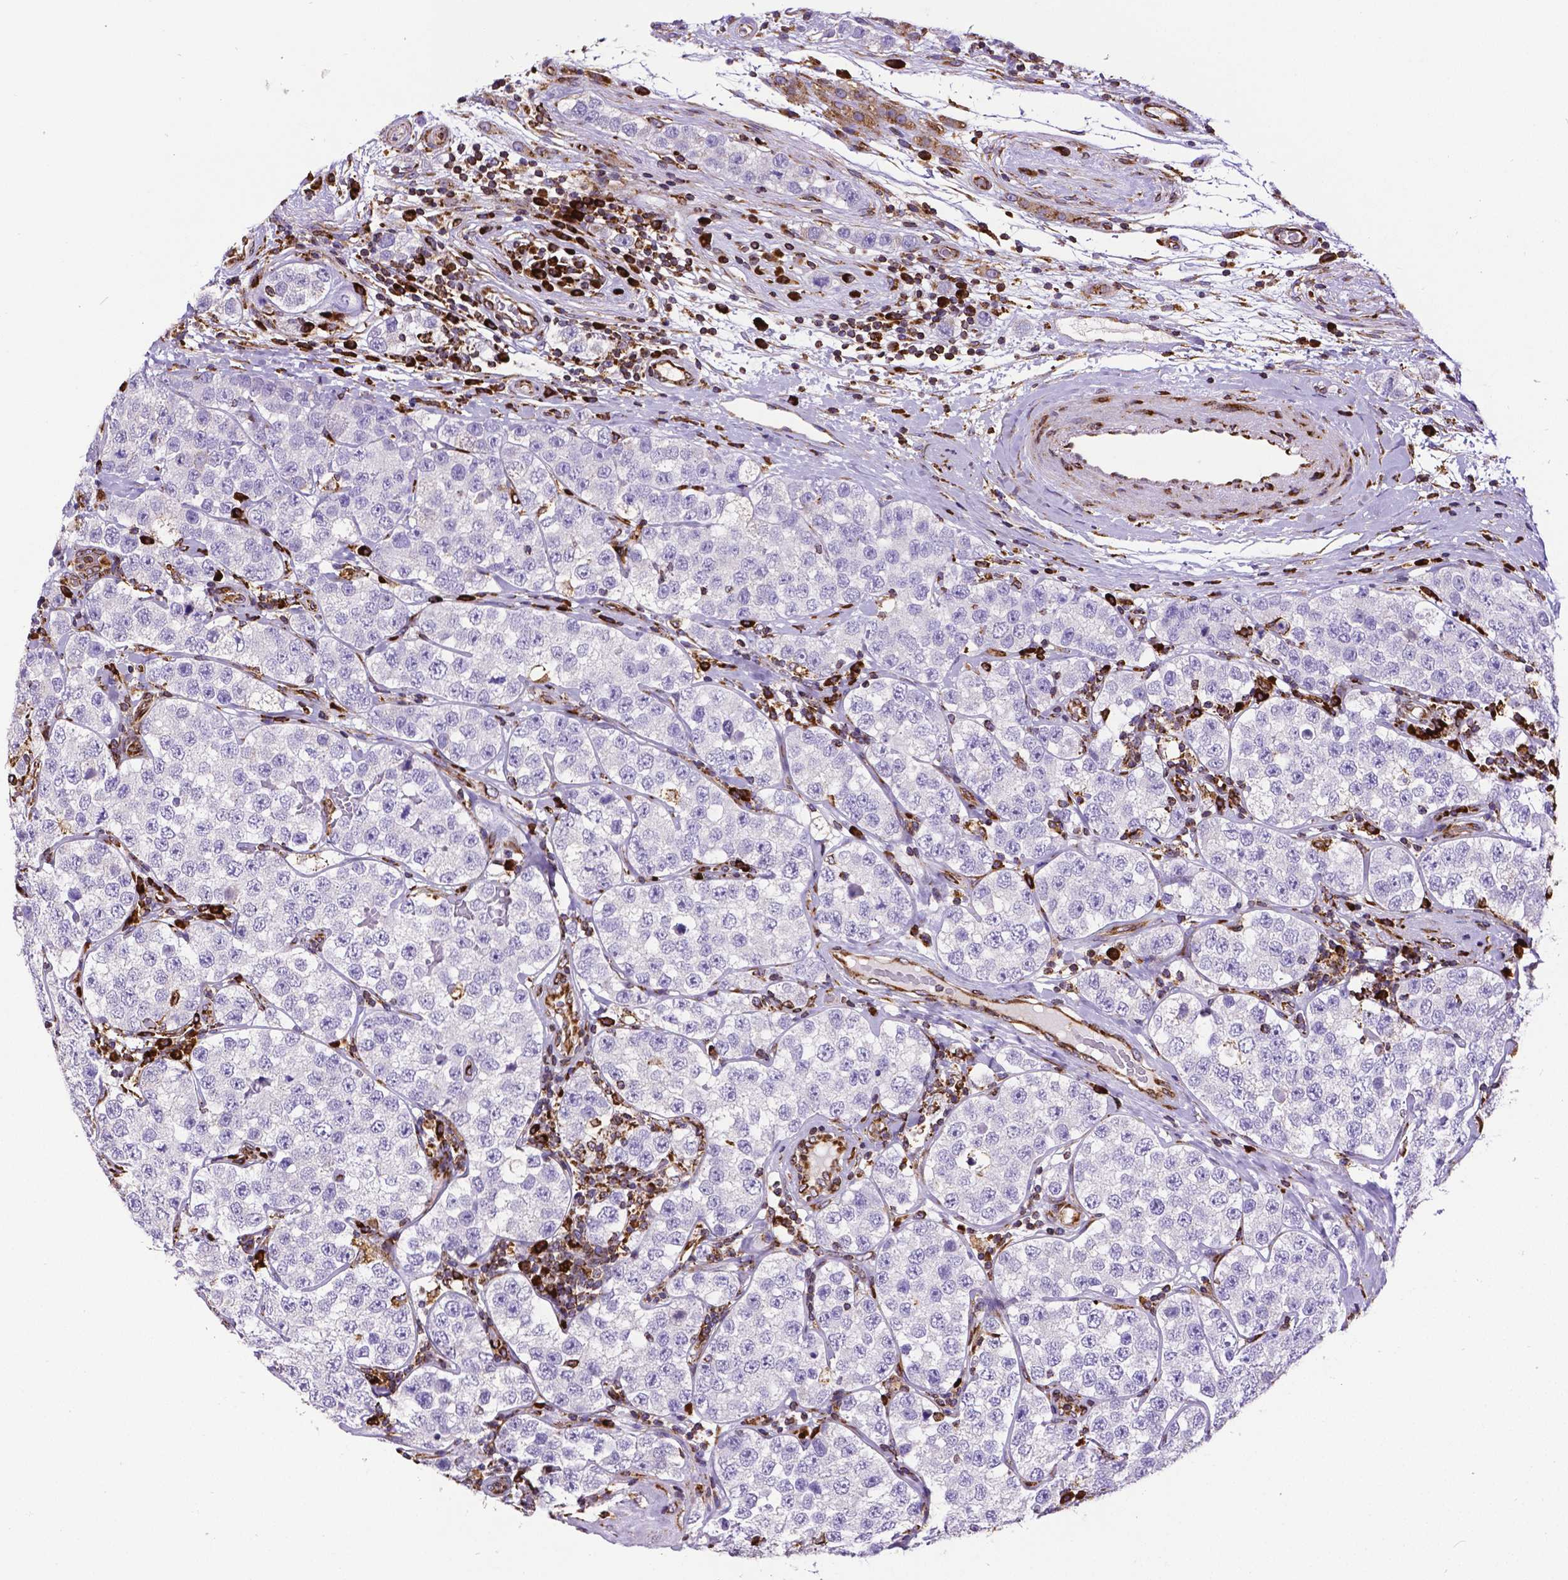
{"staining": {"intensity": "negative", "quantity": "none", "location": "none"}, "tissue": "testis cancer", "cell_type": "Tumor cells", "image_type": "cancer", "snomed": [{"axis": "morphology", "description": "Seminoma, NOS"}, {"axis": "topography", "description": "Testis"}], "caption": "An image of seminoma (testis) stained for a protein displays no brown staining in tumor cells.", "gene": "MTDH", "patient": {"sex": "male", "age": 34}}